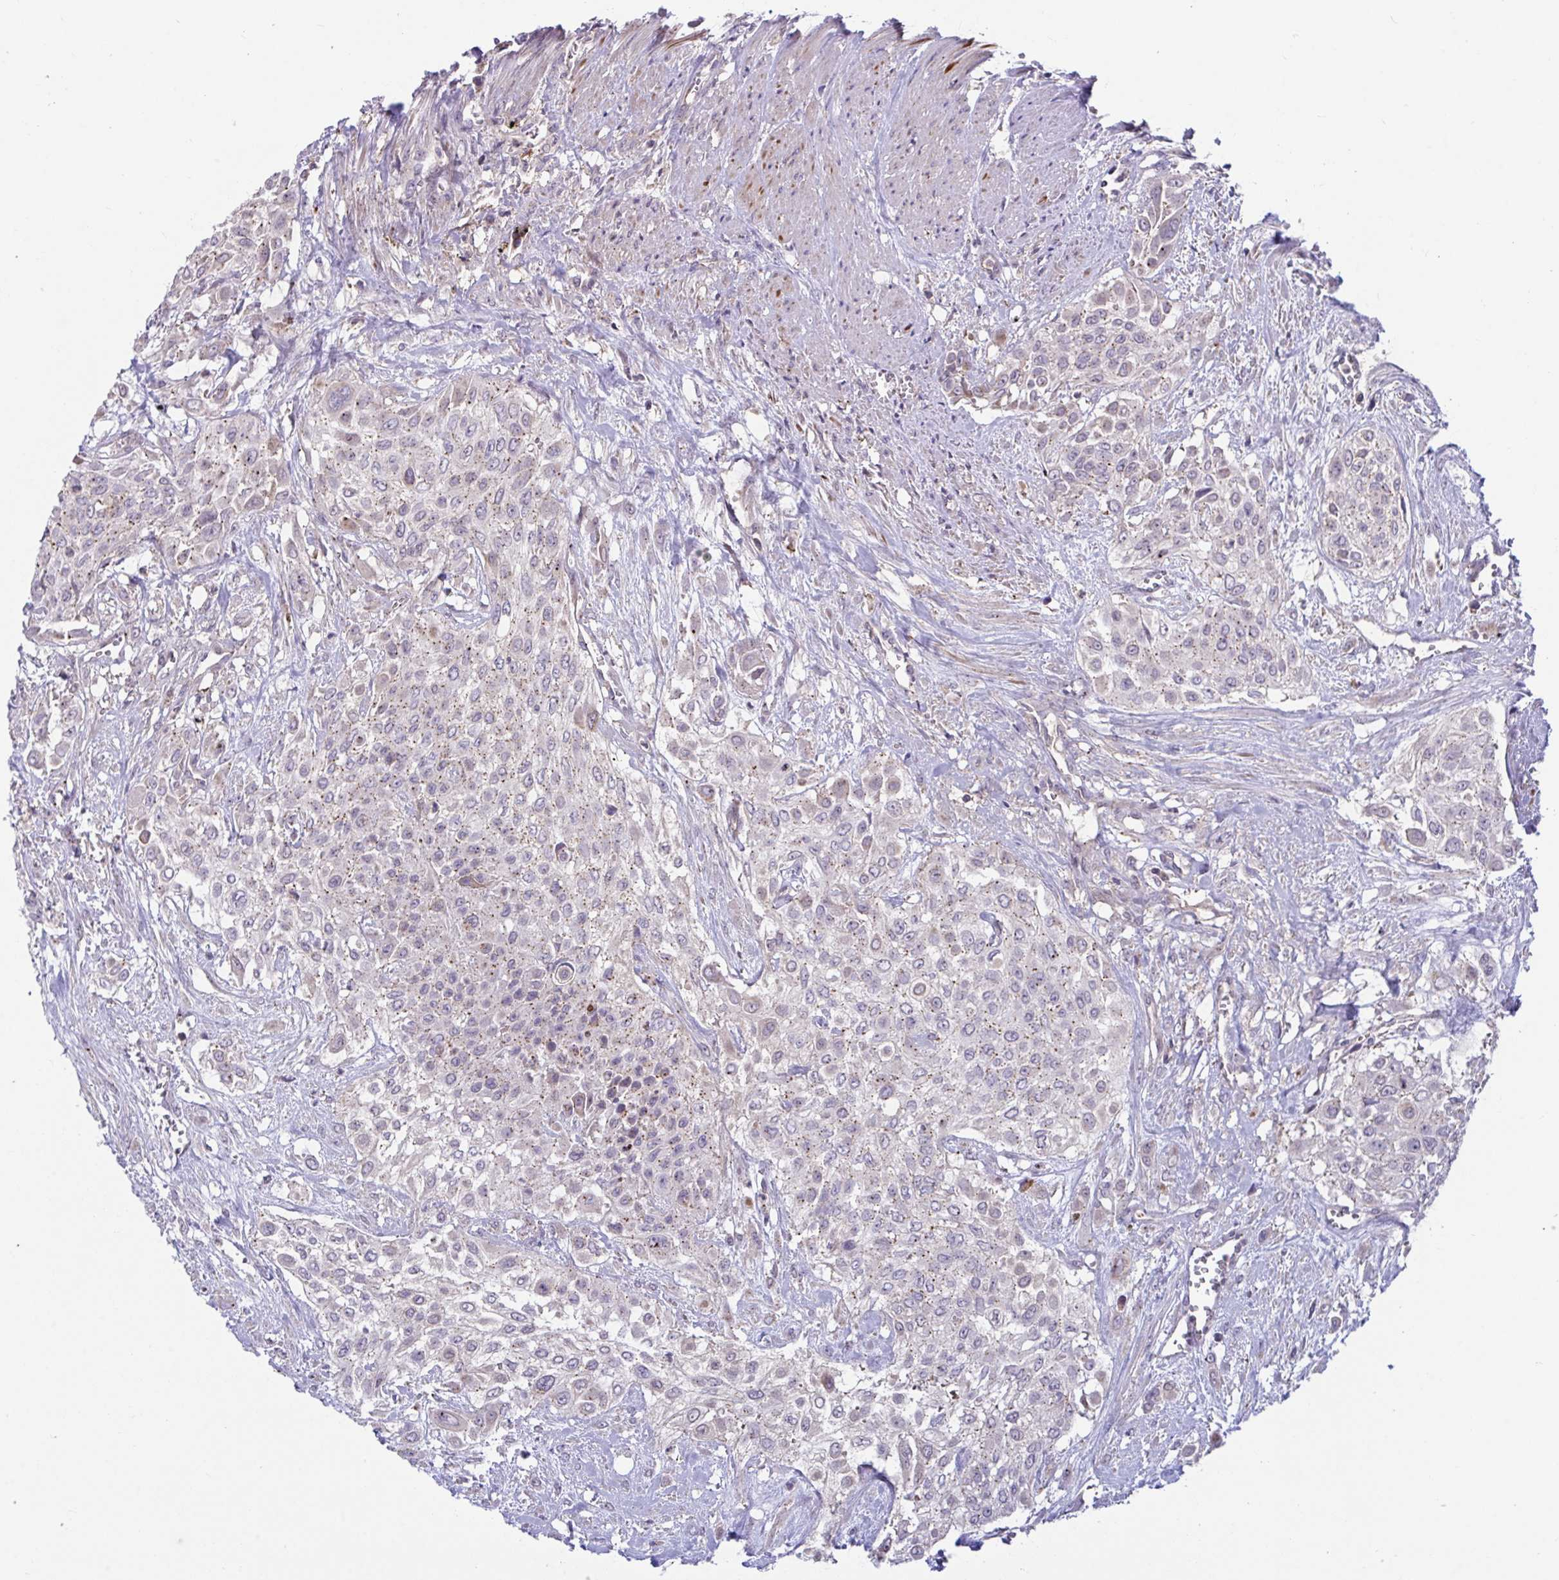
{"staining": {"intensity": "weak", "quantity": "25%-75%", "location": "cytoplasmic/membranous"}, "tissue": "urothelial cancer", "cell_type": "Tumor cells", "image_type": "cancer", "snomed": [{"axis": "morphology", "description": "Urothelial carcinoma, High grade"}, {"axis": "topography", "description": "Urinary bladder"}], "caption": "A low amount of weak cytoplasmic/membranous staining is appreciated in approximately 25%-75% of tumor cells in urothelial cancer tissue.", "gene": "IST1", "patient": {"sex": "male", "age": 57}}